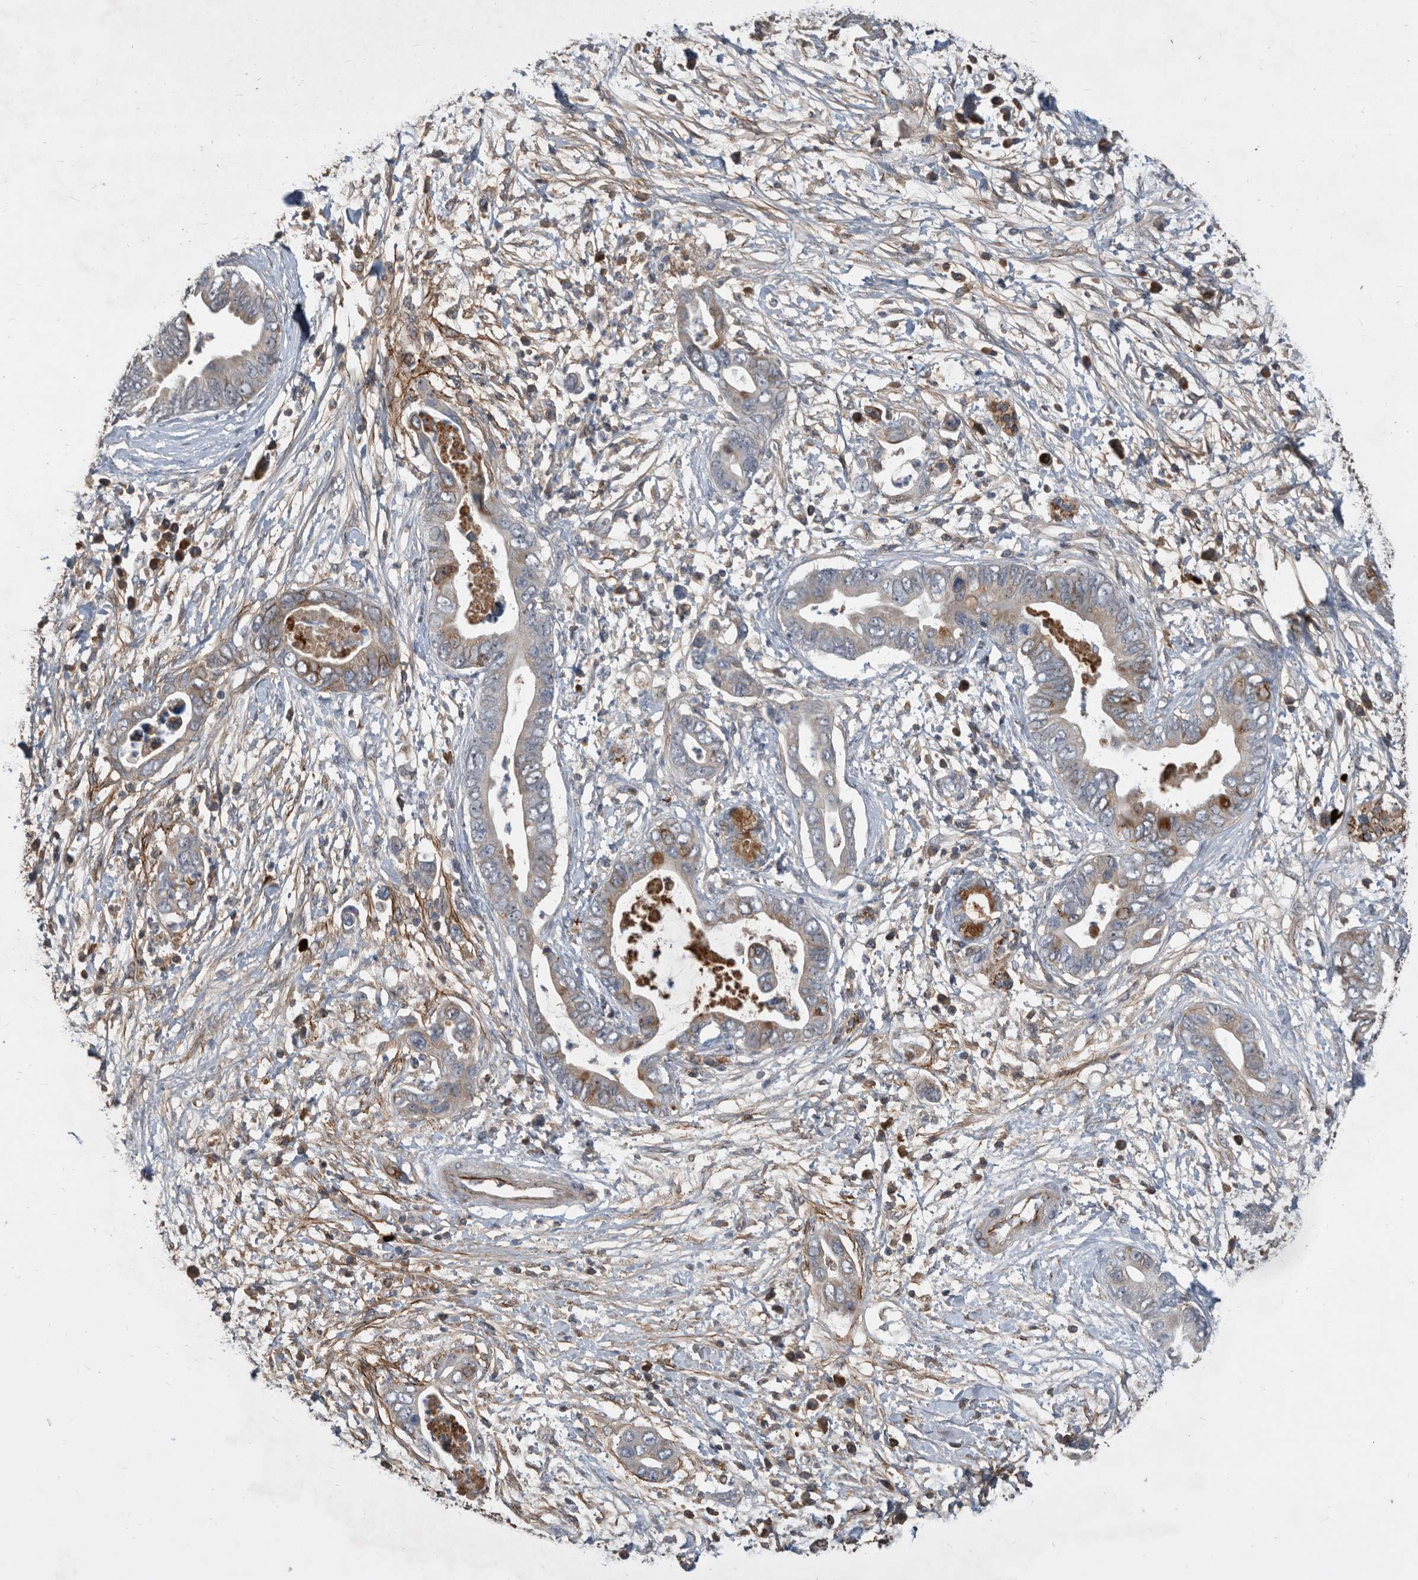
{"staining": {"intensity": "strong", "quantity": "<25%", "location": "cytoplasmic/membranous"}, "tissue": "pancreatic cancer", "cell_type": "Tumor cells", "image_type": "cancer", "snomed": [{"axis": "morphology", "description": "Adenocarcinoma, NOS"}, {"axis": "topography", "description": "Pancreas"}], "caption": "This histopathology image reveals IHC staining of human pancreatic adenocarcinoma, with medium strong cytoplasmic/membranous positivity in approximately <25% of tumor cells.", "gene": "PI15", "patient": {"sex": "male", "age": 75}}